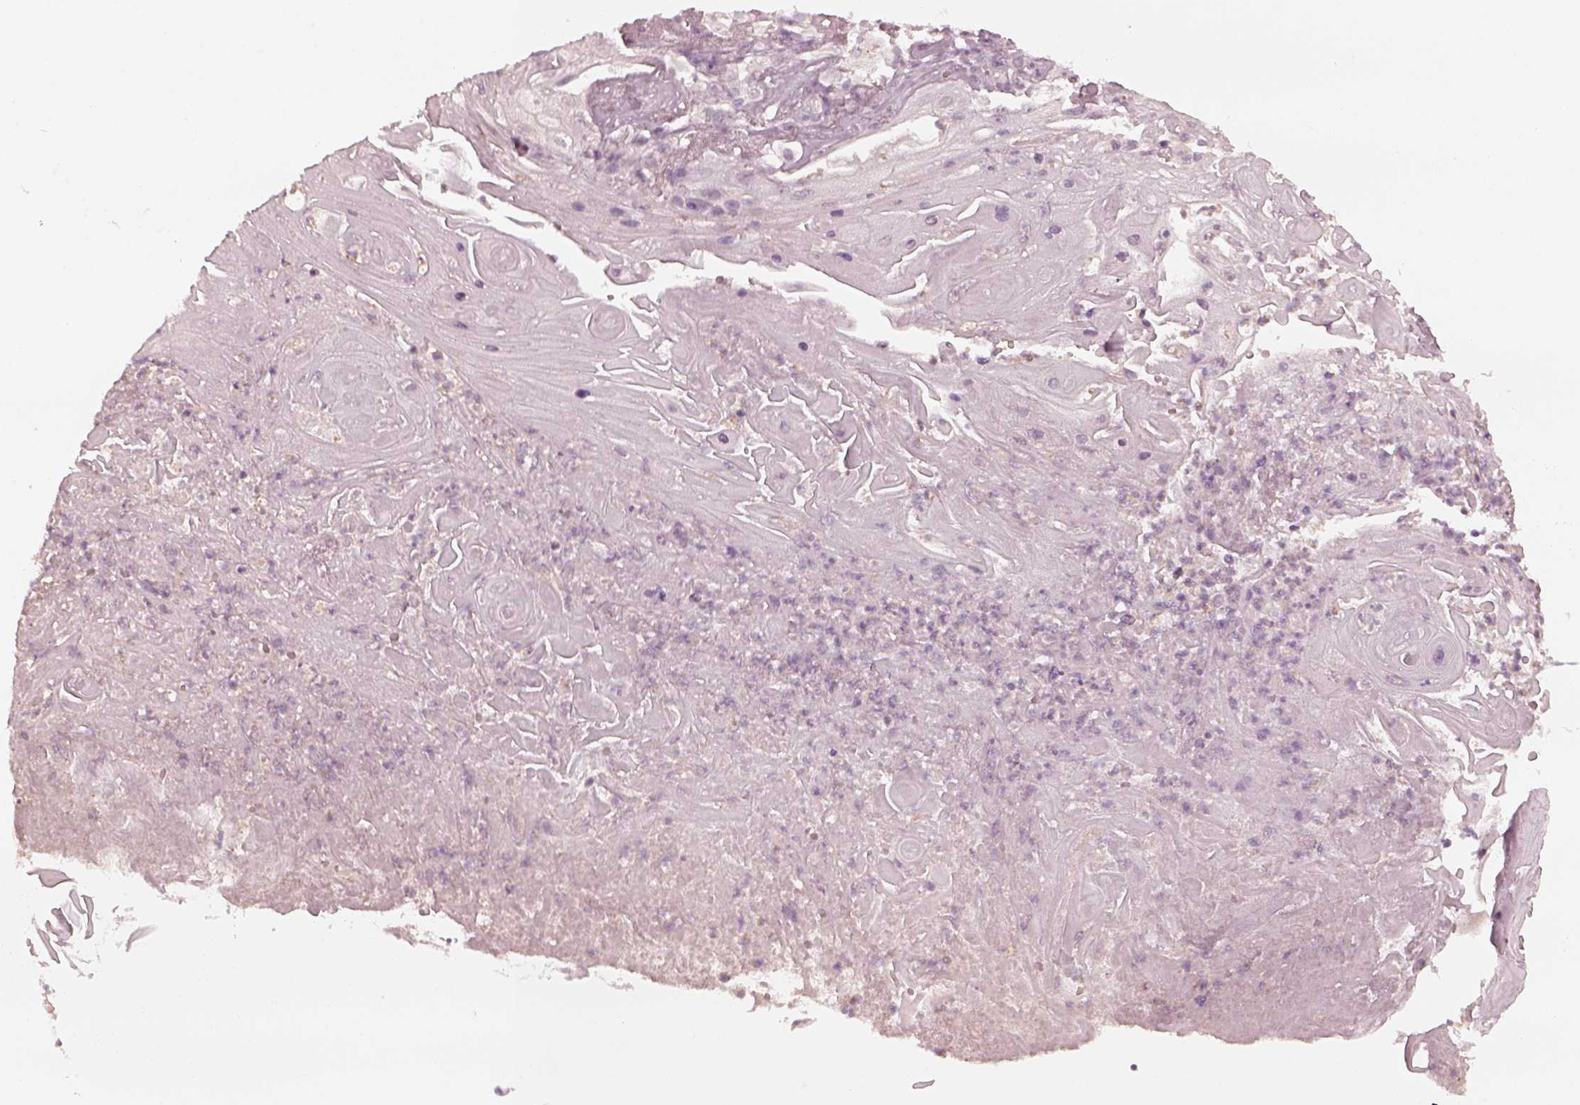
{"staining": {"intensity": "negative", "quantity": "none", "location": "none"}, "tissue": "skin cancer", "cell_type": "Tumor cells", "image_type": "cancer", "snomed": [{"axis": "morphology", "description": "Squamous cell carcinoma, NOS"}, {"axis": "topography", "description": "Skin"}], "caption": "The IHC photomicrograph has no significant positivity in tumor cells of skin squamous cell carcinoma tissue.", "gene": "CCDC170", "patient": {"sex": "male", "age": 62}}